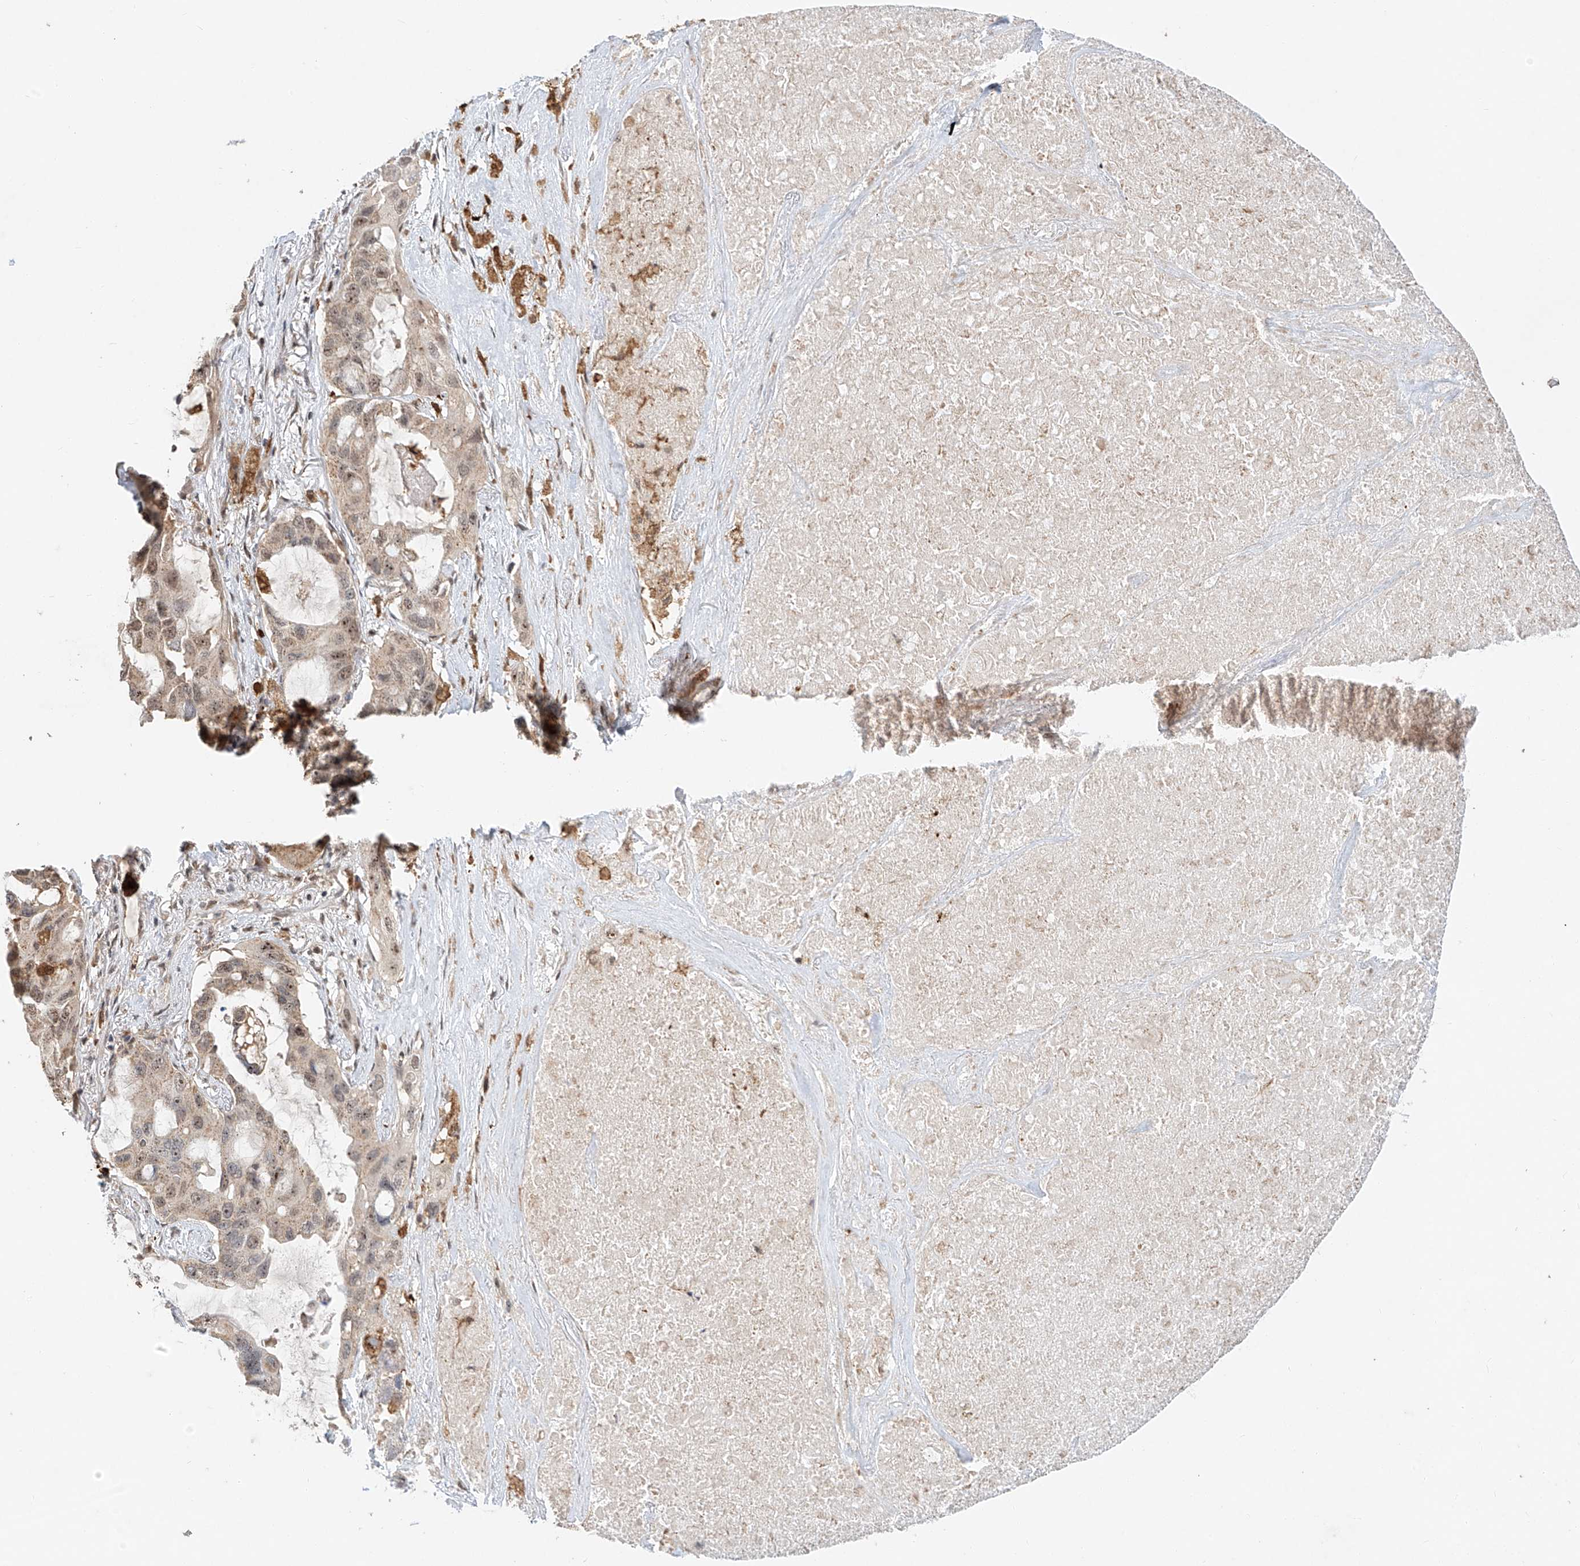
{"staining": {"intensity": "weak", "quantity": "25%-75%", "location": "nuclear"}, "tissue": "lung cancer", "cell_type": "Tumor cells", "image_type": "cancer", "snomed": [{"axis": "morphology", "description": "Squamous cell carcinoma, NOS"}, {"axis": "topography", "description": "Lung"}], "caption": "DAB immunohistochemical staining of lung cancer reveals weak nuclear protein staining in about 25%-75% of tumor cells.", "gene": "SYTL3", "patient": {"sex": "female", "age": 73}}